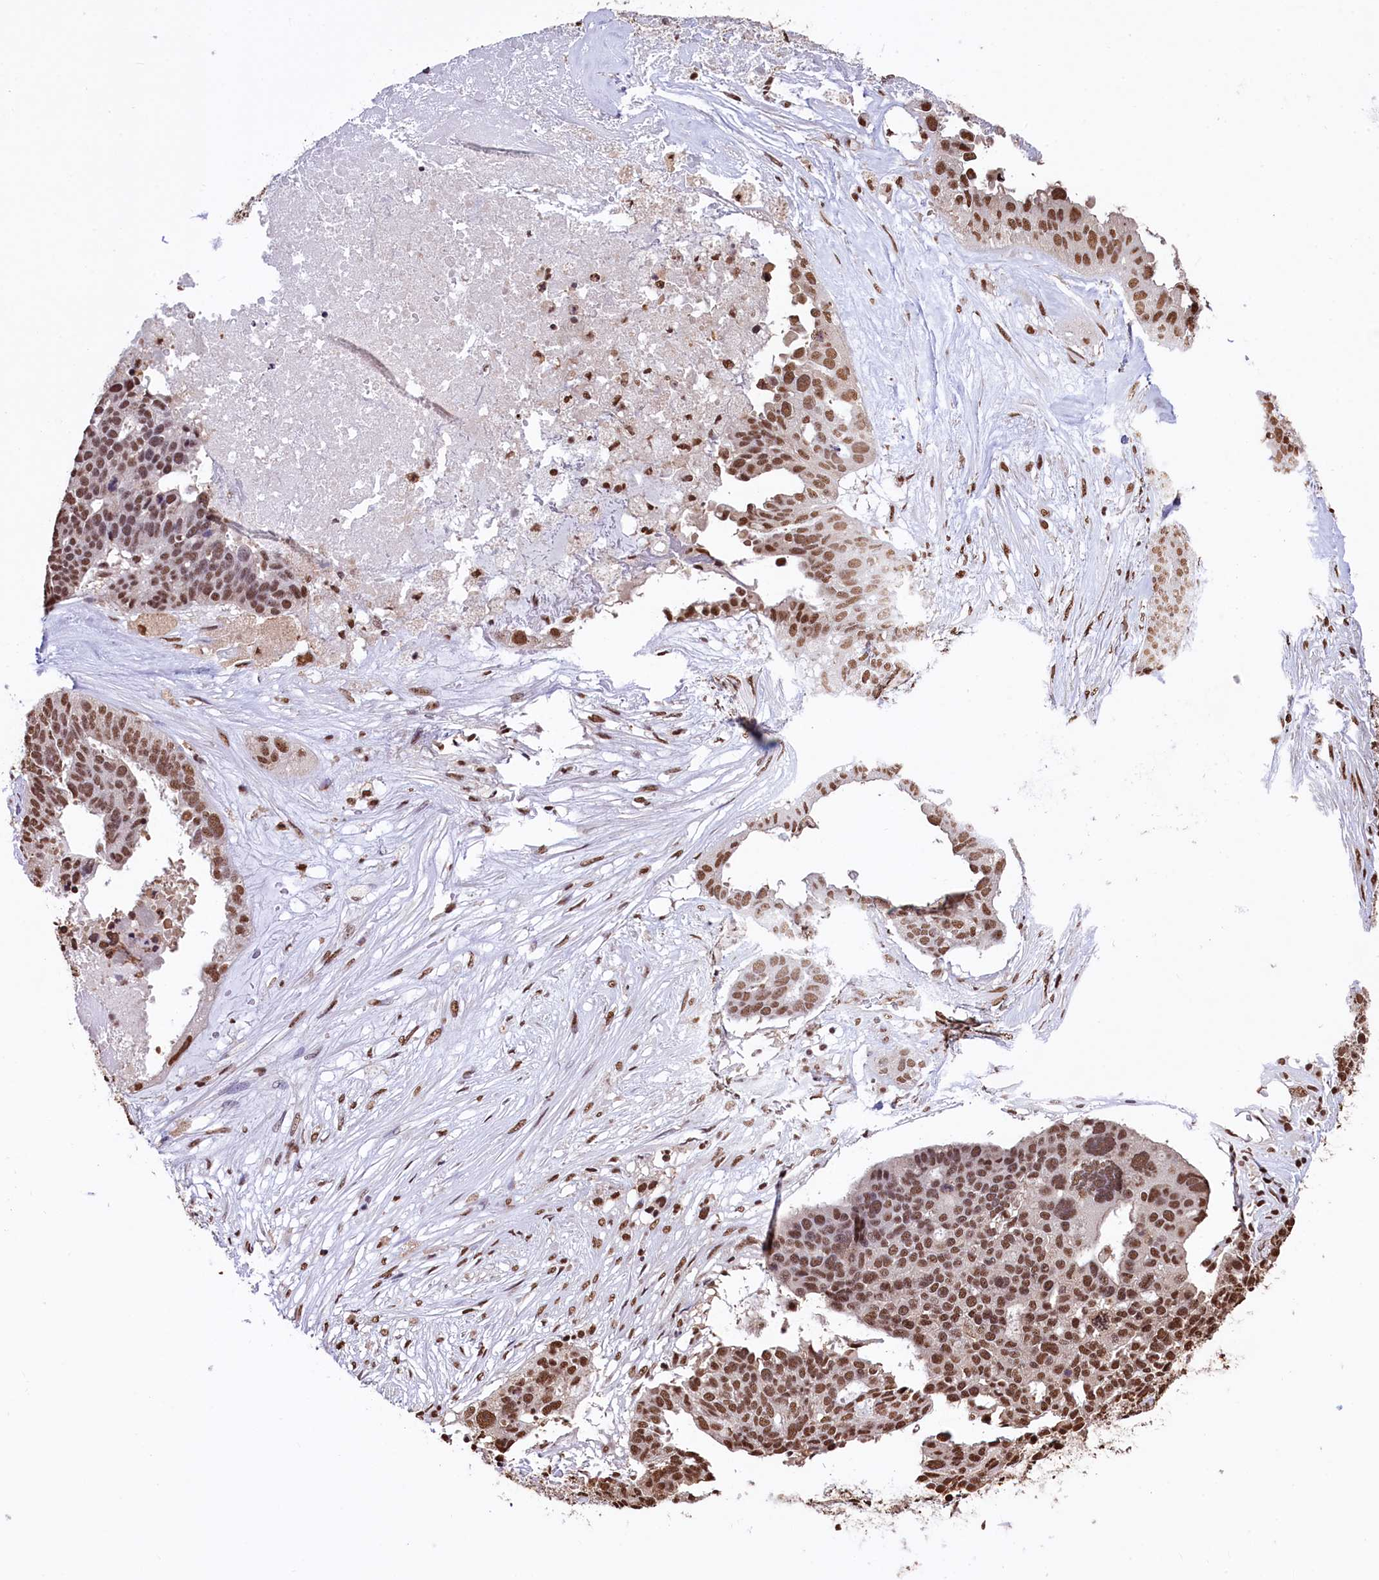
{"staining": {"intensity": "strong", "quantity": ">75%", "location": "nuclear"}, "tissue": "ovarian cancer", "cell_type": "Tumor cells", "image_type": "cancer", "snomed": [{"axis": "morphology", "description": "Cystadenocarcinoma, serous, NOS"}, {"axis": "topography", "description": "Ovary"}], "caption": "Protein expression analysis of human ovarian serous cystadenocarcinoma reveals strong nuclear expression in about >75% of tumor cells. The staining was performed using DAB (3,3'-diaminobenzidine) to visualize the protein expression in brown, while the nuclei were stained in blue with hematoxylin (Magnification: 20x).", "gene": "SNRPD2", "patient": {"sex": "female", "age": 59}}